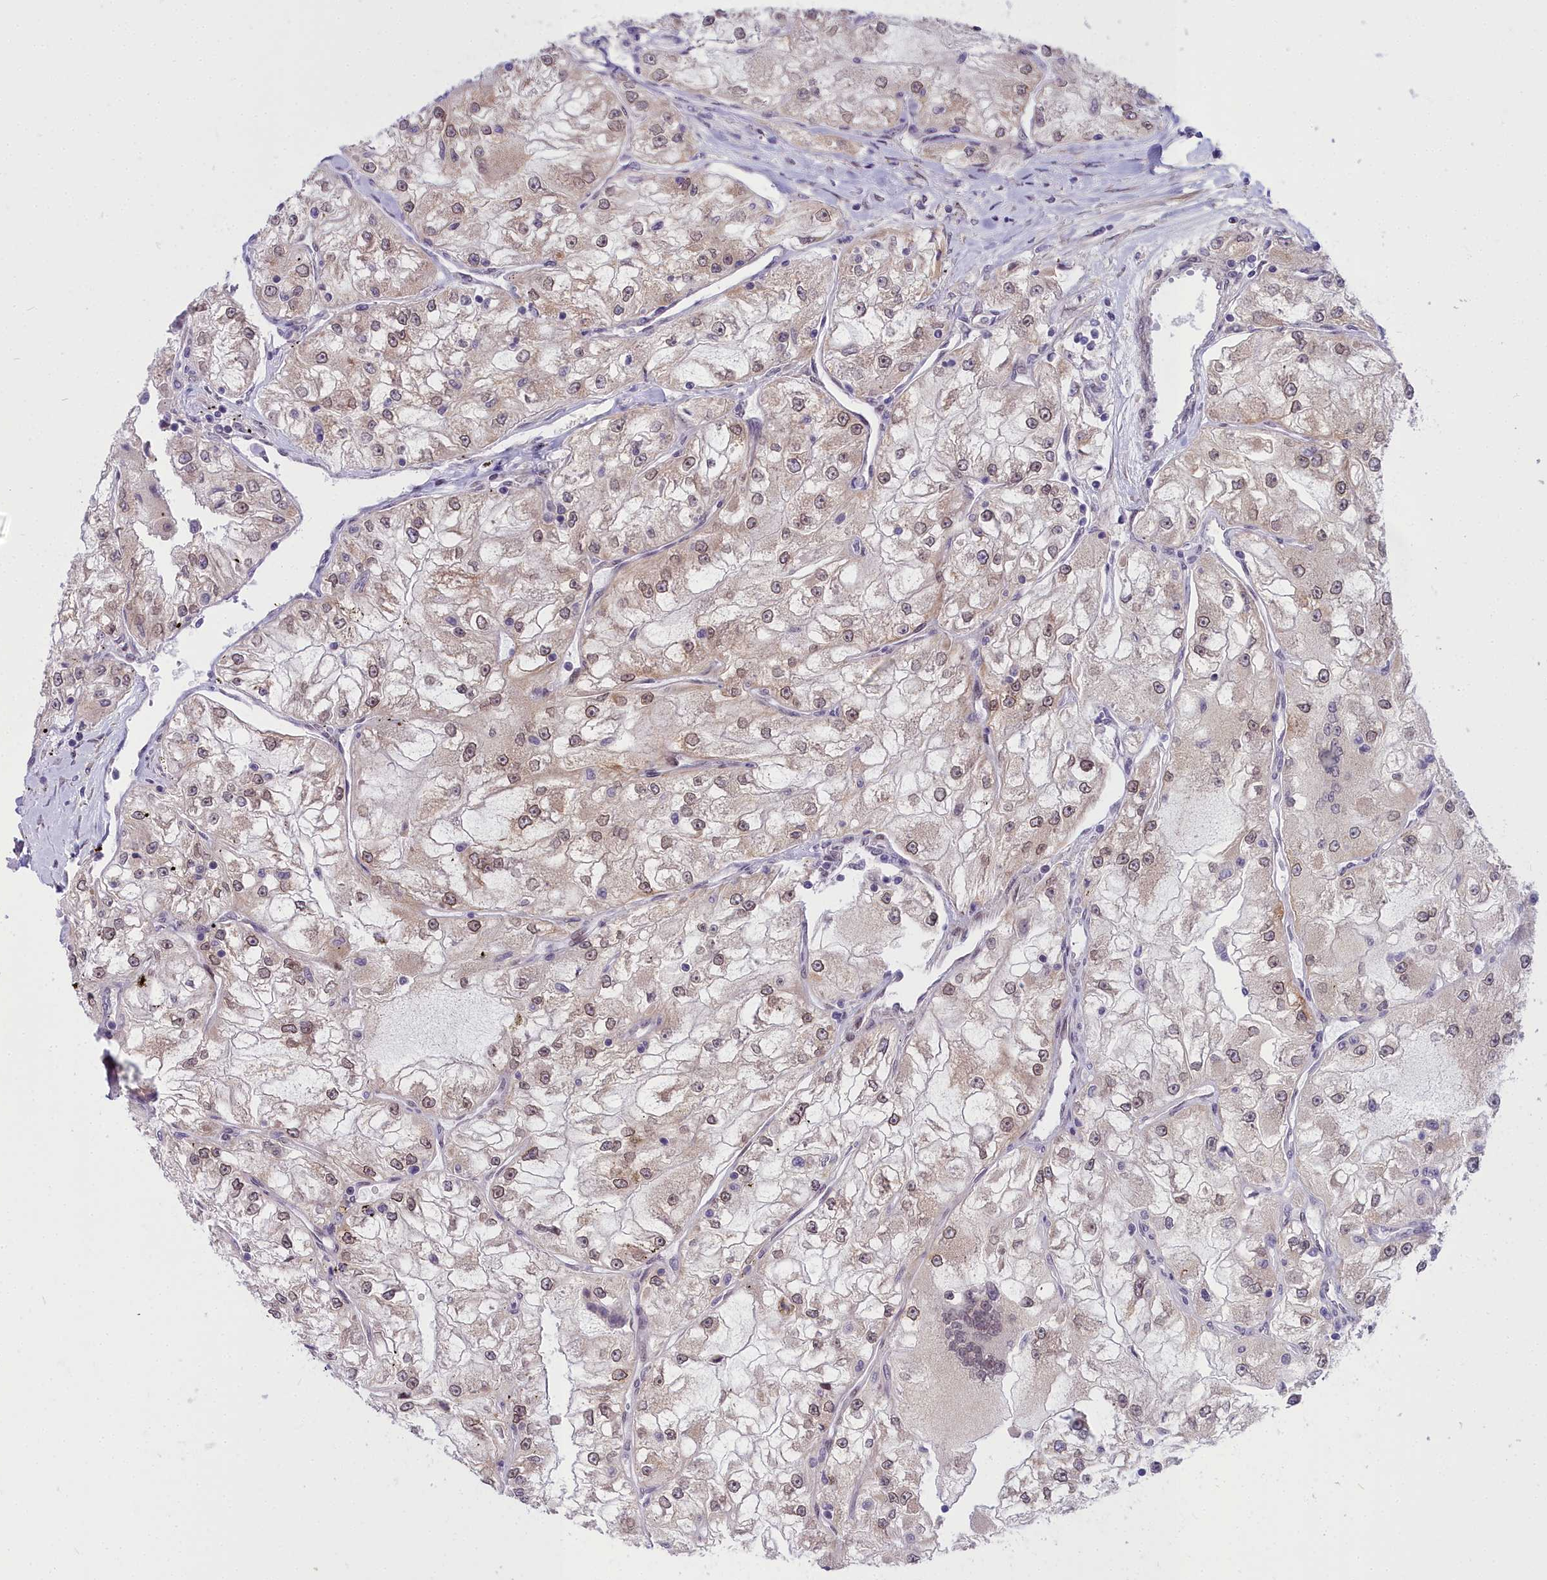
{"staining": {"intensity": "weak", "quantity": "25%-75%", "location": "nuclear"}, "tissue": "renal cancer", "cell_type": "Tumor cells", "image_type": "cancer", "snomed": [{"axis": "morphology", "description": "Adenocarcinoma, NOS"}, {"axis": "topography", "description": "Kidney"}], "caption": "Immunohistochemical staining of renal cancer demonstrates low levels of weak nuclear protein expression in approximately 25%-75% of tumor cells.", "gene": "ABCB8", "patient": {"sex": "female", "age": 72}}